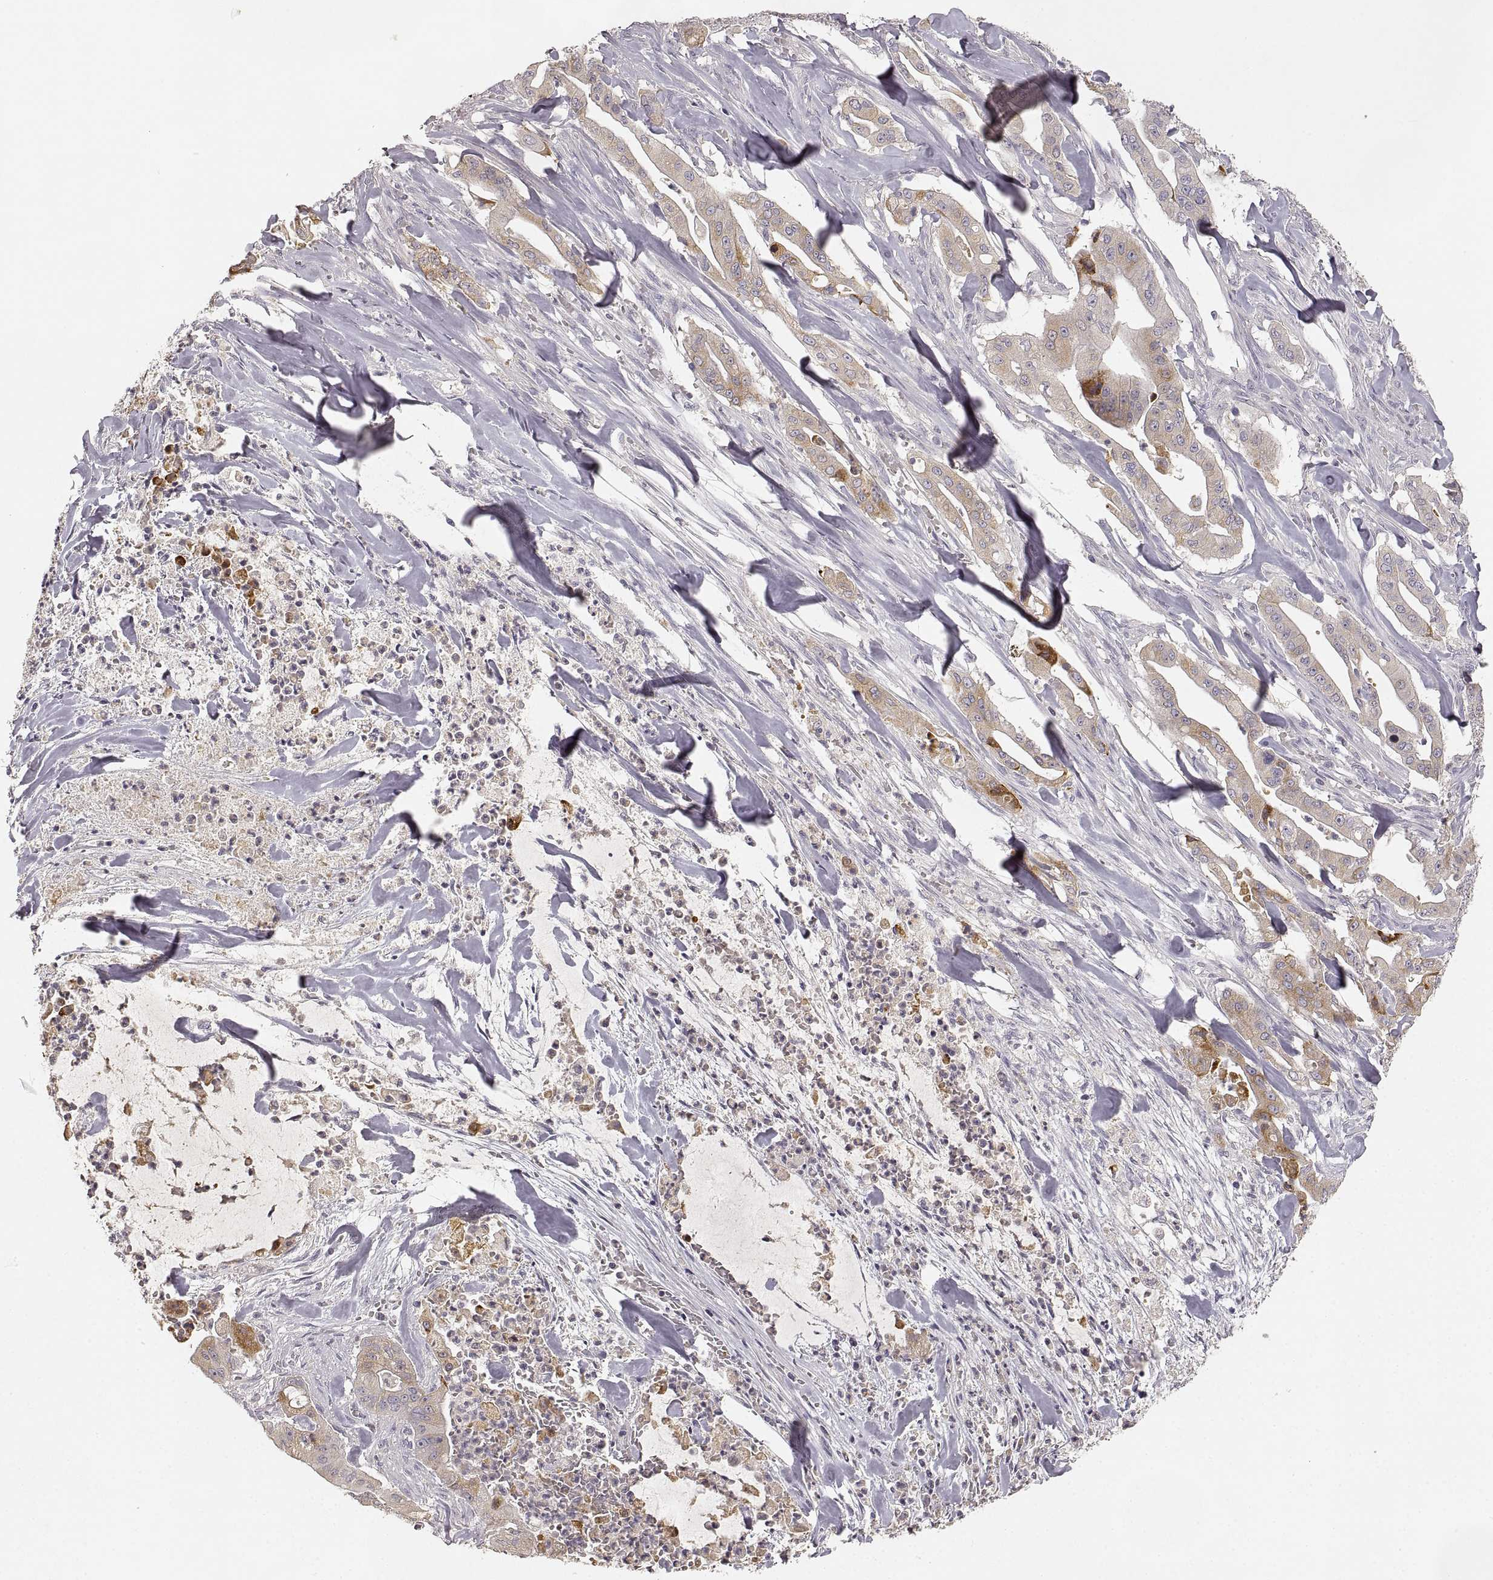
{"staining": {"intensity": "moderate", "quantity": "25%-75%", "location": "cytoplasmic/membranous"}, "tissue": "pancreatic cancer", "cell_type": "Tumor cells", "image_type": "cancer", "snomed": [{"axis": "morphology", "description": "Normal tissue, NOS"}, {"axis": "morphology", "description": "Inflammation, NOS"}, {"axis": "morphology", "description": "Adenocarcinoma, NOS"}, {"axis": "topography", "description": "Pancreas"}], "caption": "Immunohistochemical staining of human pancreatic cancer (adenocarcinoma) reveals medium levels of moderate cytoplasmic/membranous protein expression in approximately 25%-75% of tumor cells.", "gene": "RUNDC3A", "patient": {"sex": "male", "age": 57}}